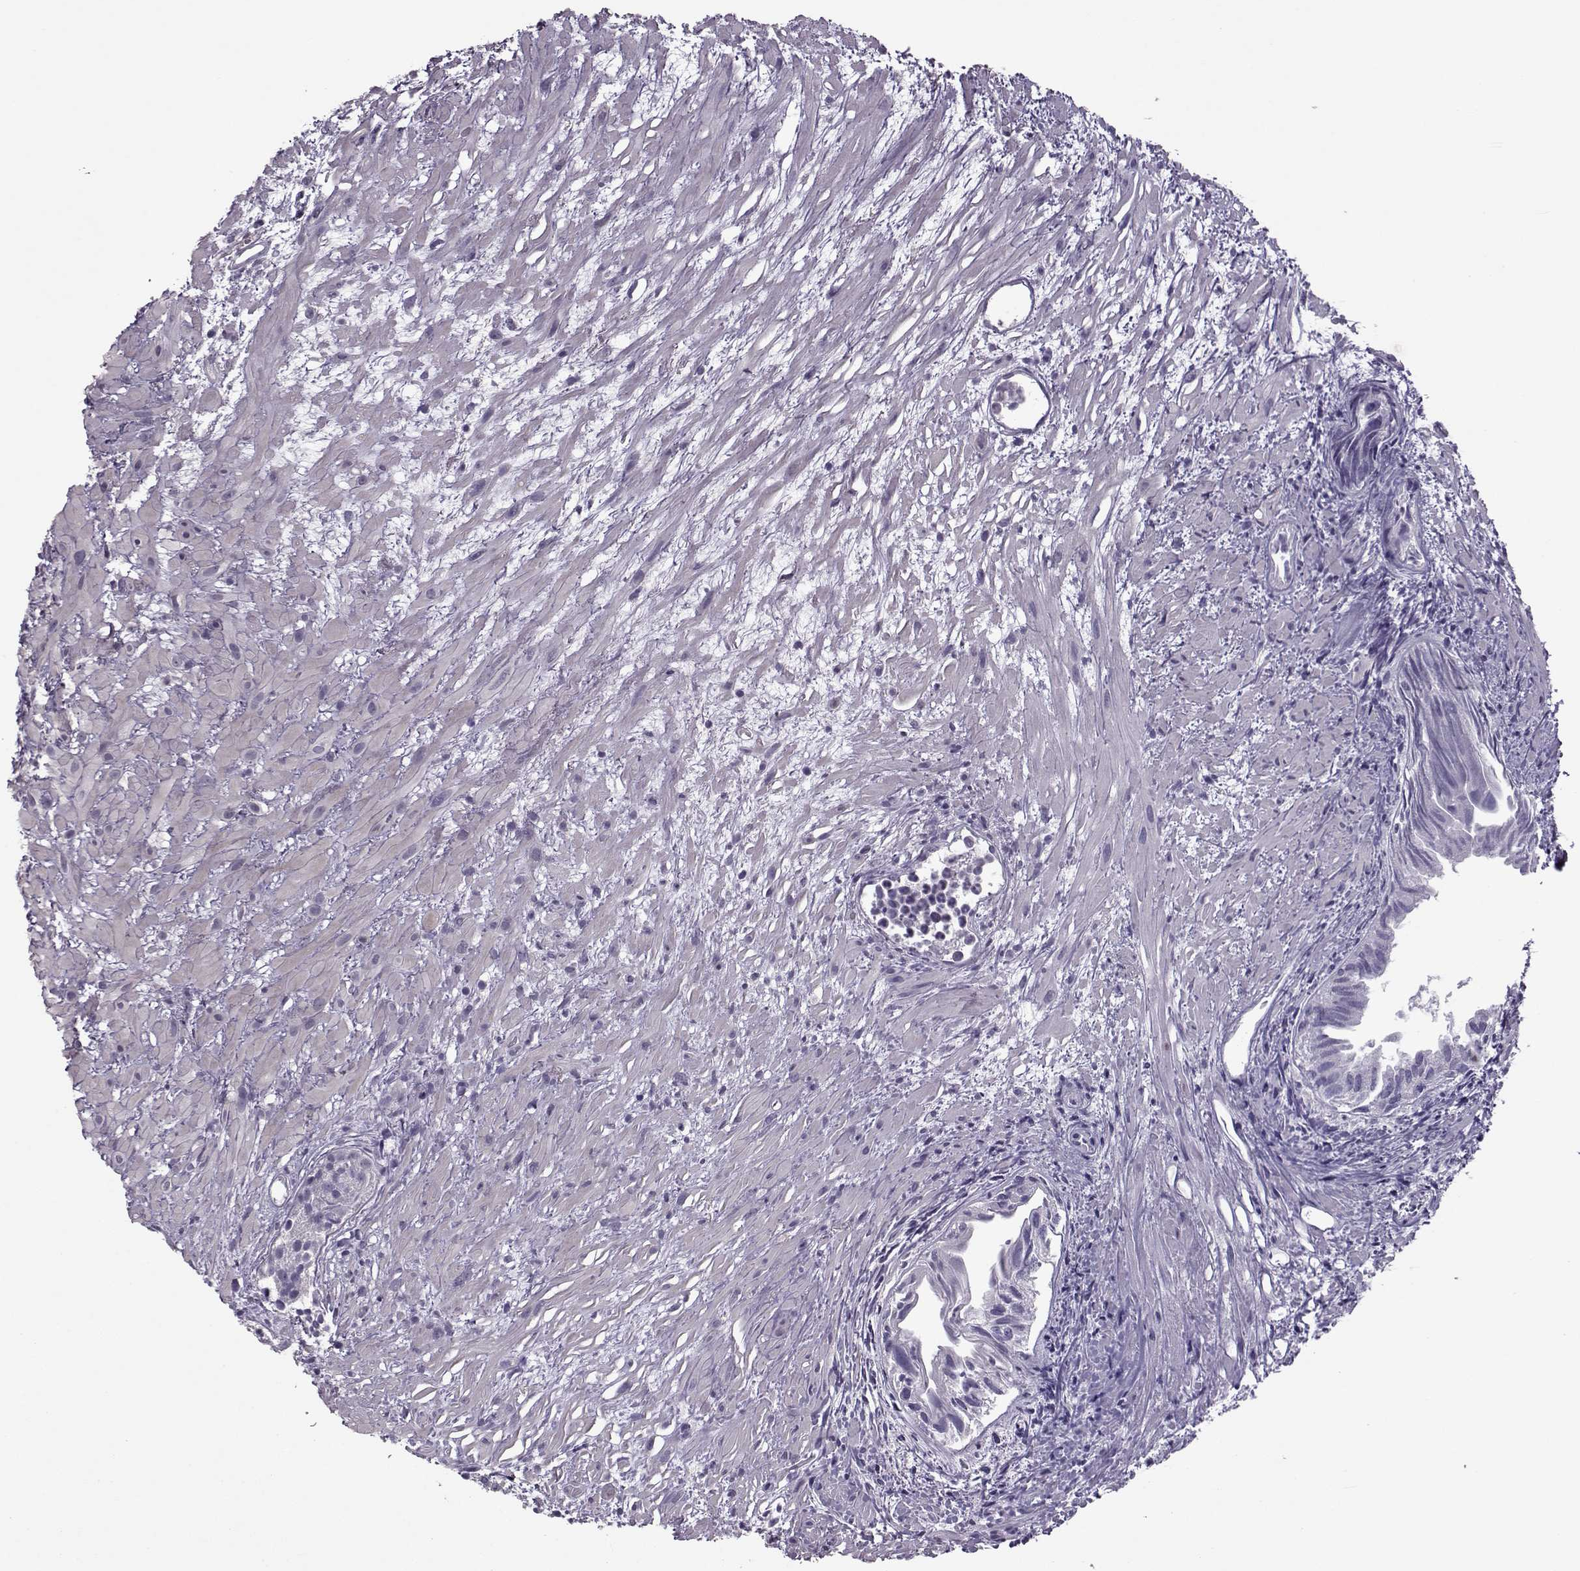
{"staining": {"intensity": "negative", "quantity": "none", "location": "none"}, "tissue": "prostate cancer", "cell_type": "Tumor cells", "image_type": "cancer", "snomed": [{"axis": "morphology", "description": "Adenocarcinoma, High grade"}, {"axis": "topography", "description": "Prostate"}], "caption": "High power microscopy image of an immunohistochemistry (IHC) image of prostate cancer, revealing no significant positivity in tumor cells.", "gene": "ASRGL1", "patient": {"sex": "male", "age": 79}}